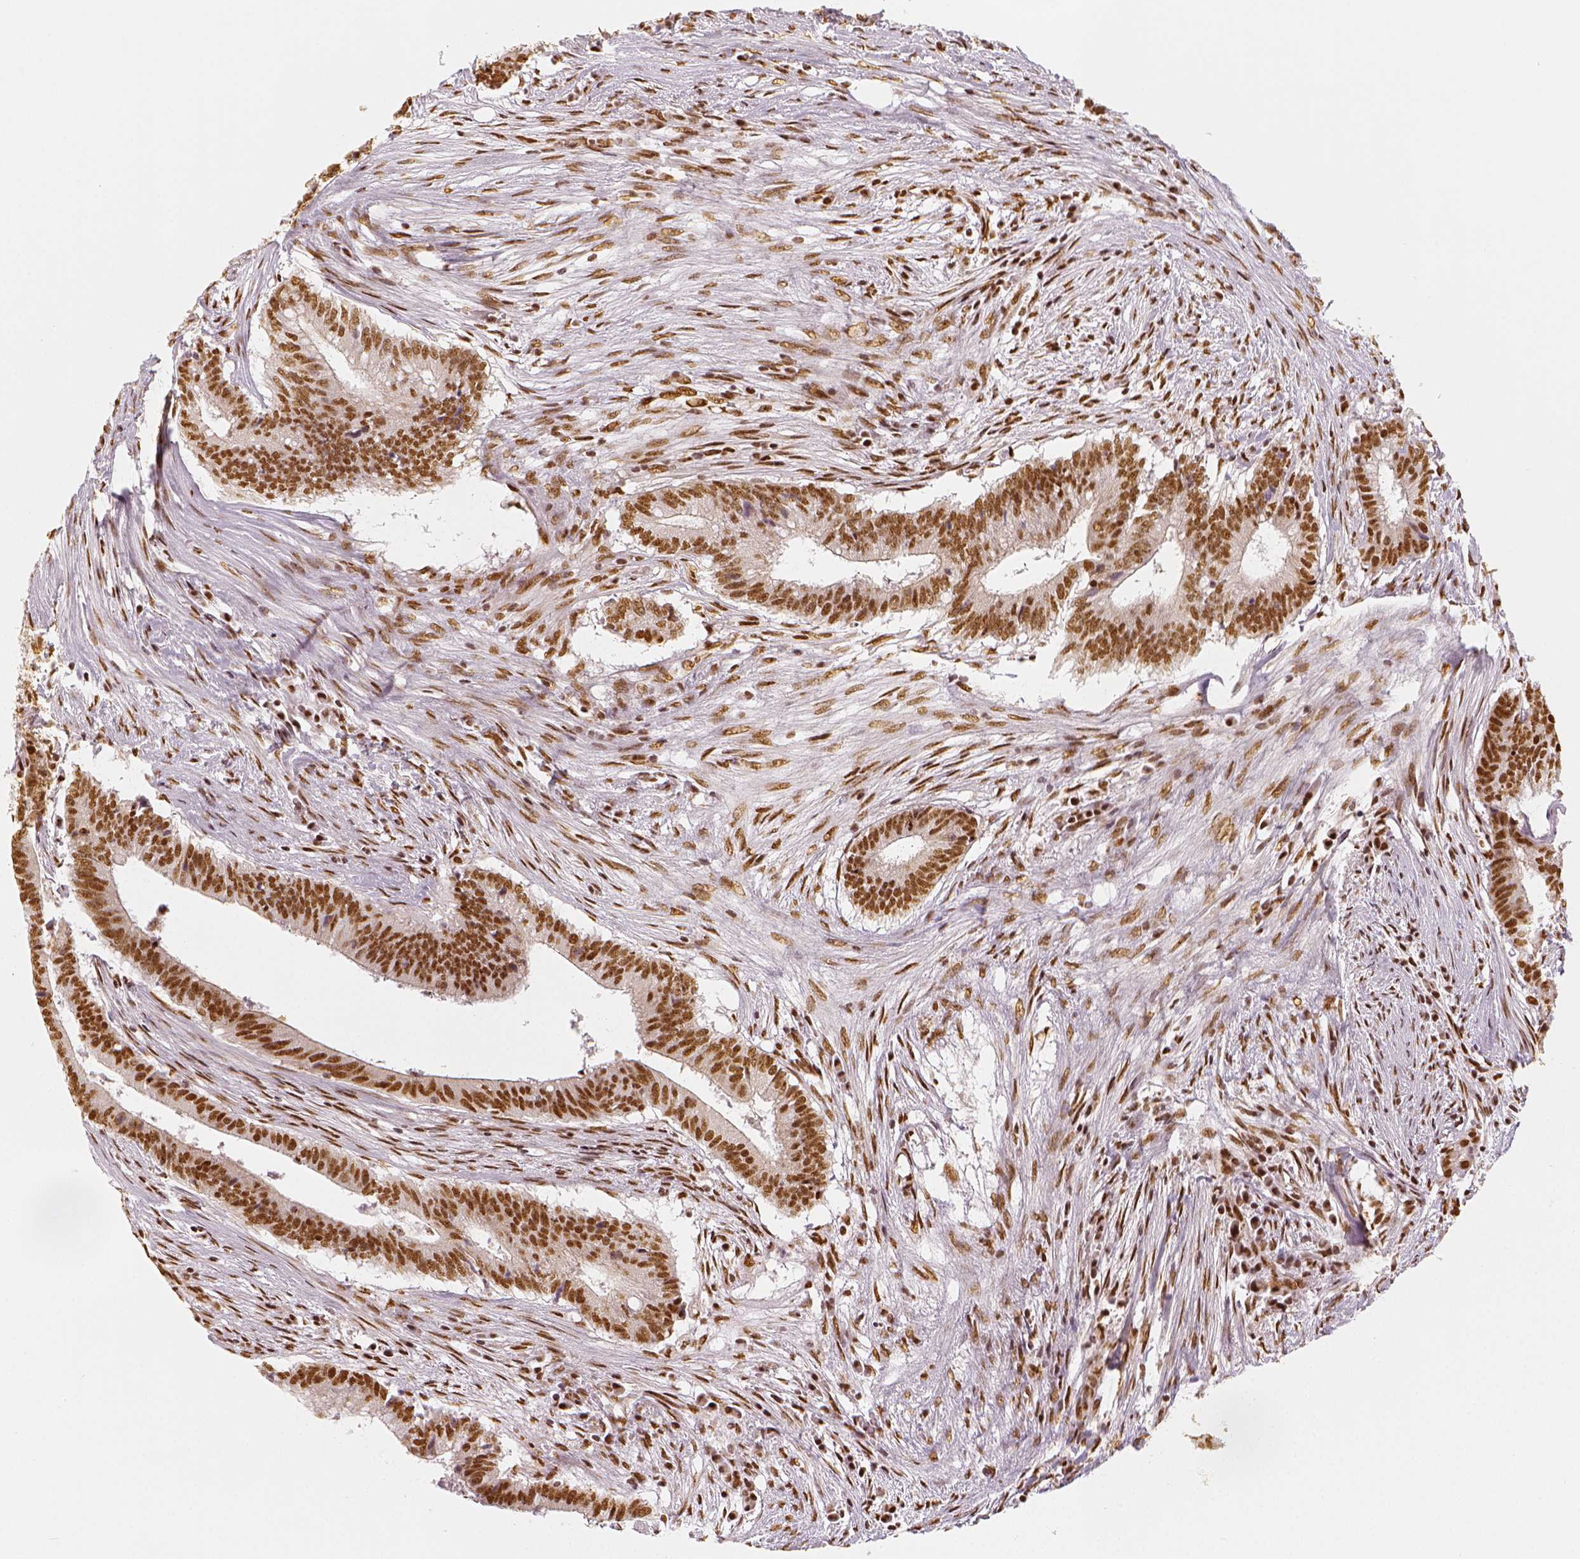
{"staining": {"intensity": "moderate", "quantity": ">75%", "location": "nuclear"}, "tissue": "colorectal cancer", "cell_type": "Tumor cells", "image_type": "cancer", "snomed": [{"axis": "morphology", "description": "Adenocarcinoma, NOS"}, {"axis": "topography", "description": "Colon"}], "caption": "The micrograph displays staining of colorectal adenocarcinoma, revealing moderate nuclear protein staining (brown color) within tumor cells. (Brightfield microscopy of DAB IHC at high magnification).", "gene": "KDM5B", "patient": {"sex": "female", "age": 43}}